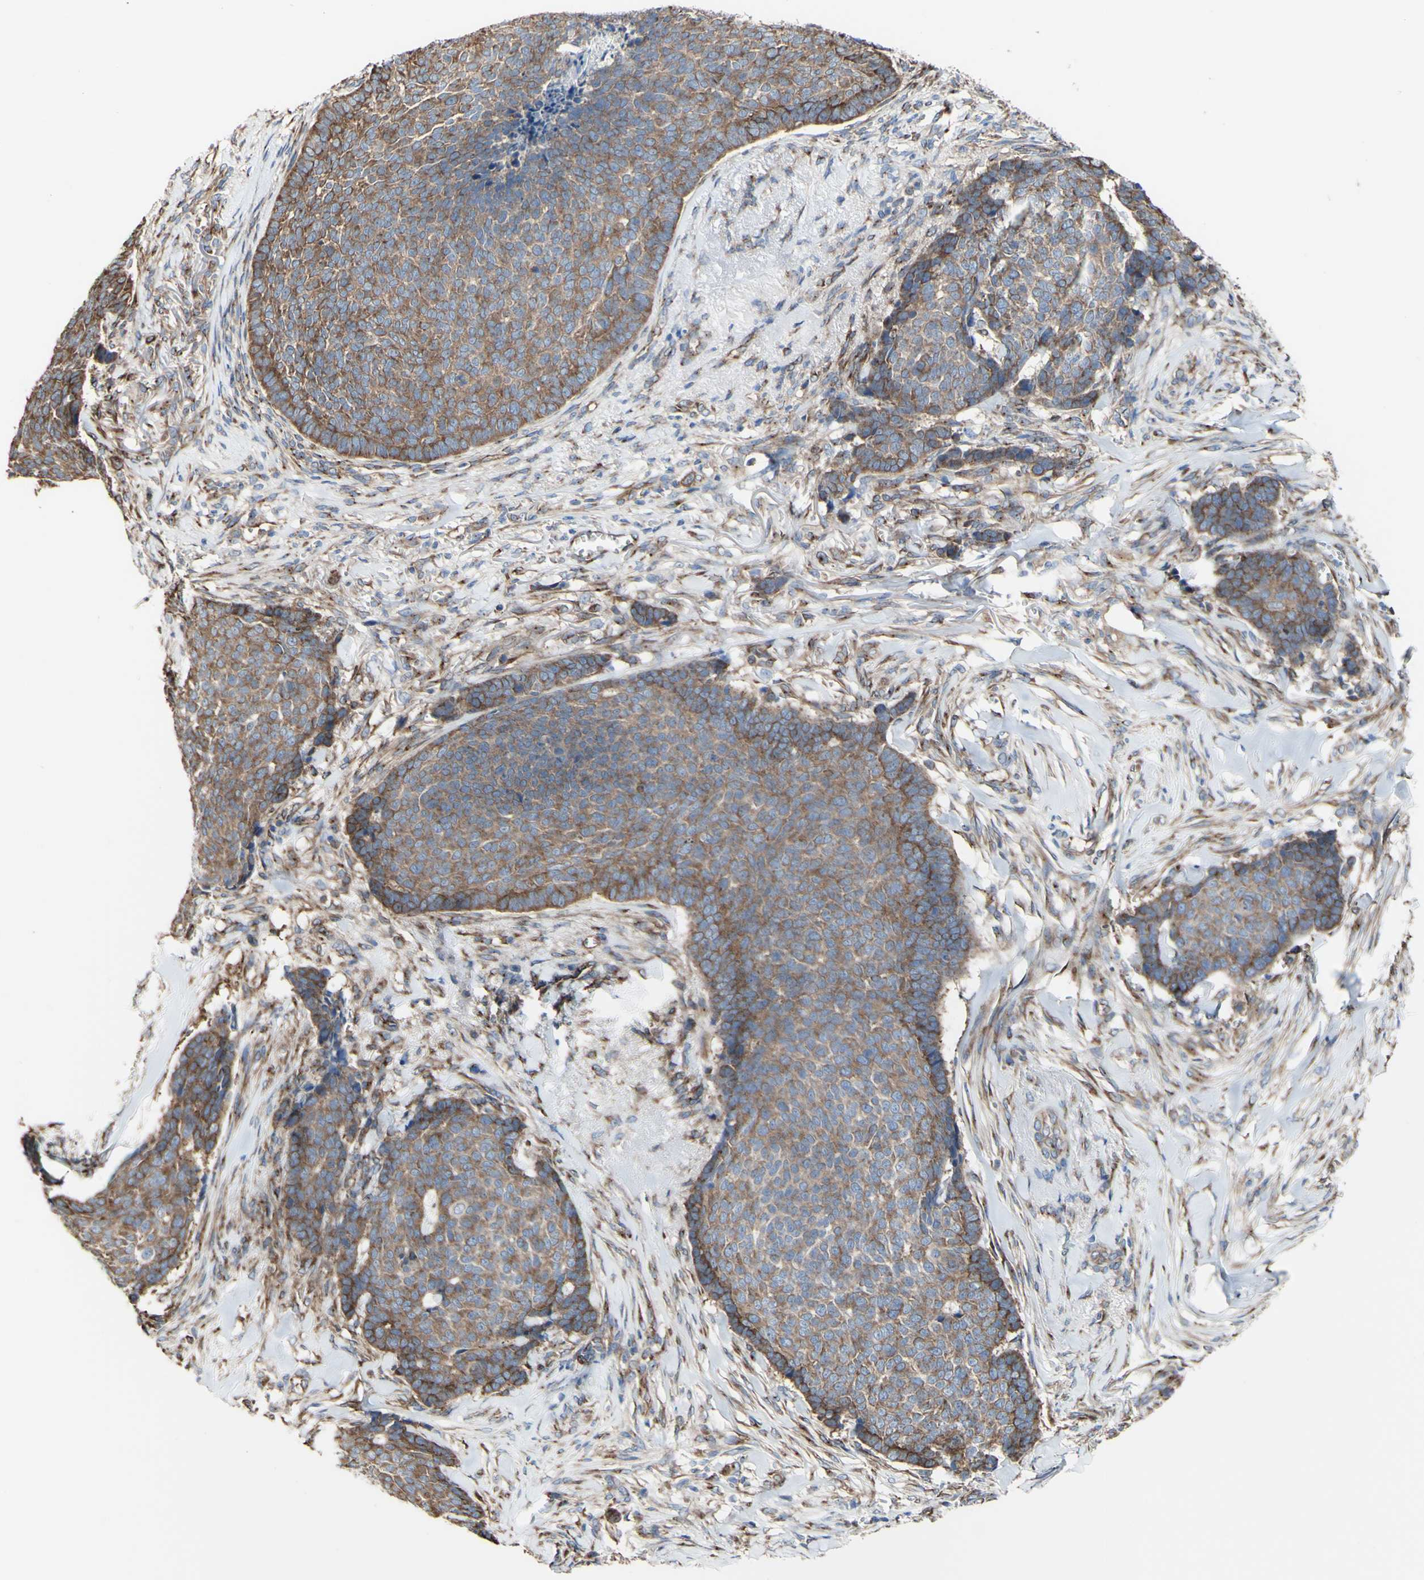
{"staining": {"intensity": "moderate", "quantity": ">75%", "location": "cytoplasmic/membranous"}, "tissue": "skin cancer", "cell_type": "Tumor cells", "image_type": "cancer", "snomed": [{"axis": "morphology", "description": "Basal cell carcinoma"}, {"axis": "topography", "description": "Skin"}], "caption": "Tumor cells reveal medium levels of moderate cytoplasmic/membranous positivity in about >75% of cells in basal cell carcinoma (skin).", "gene": "LRIG3", "patient": {"sex": "male", "age": 84}}